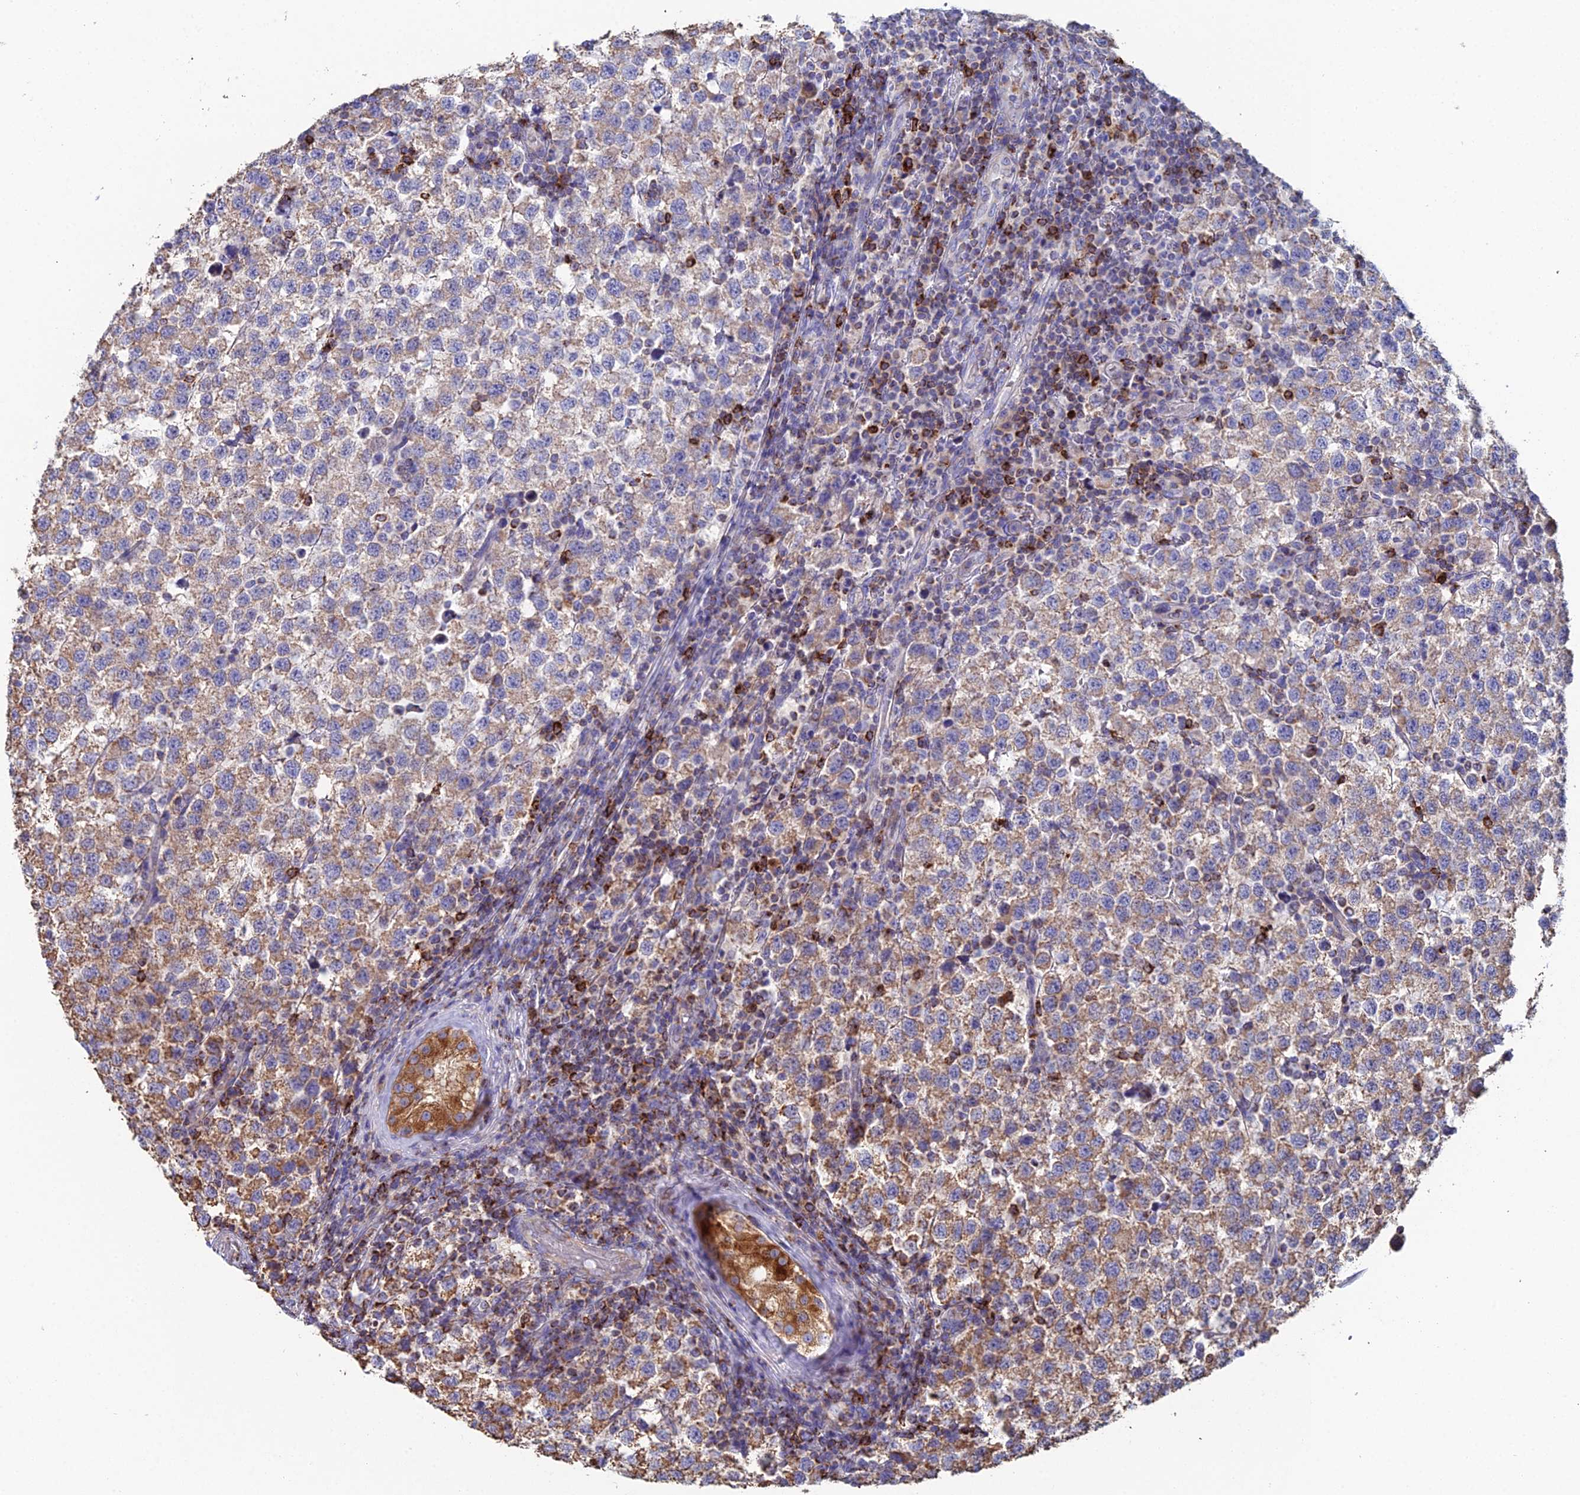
{"staining": {"intensity": "moderate", "quantity": "25%-75%", "location": "cytoplasmic/membranous"}, "tissue": "testis cancer", "cell_type": "Tumor cells", "image_type": "cancer", "snomed": [{"axis": "morphology", "description": "Seminoma, NOS"}, {"axis": "topography", "description": "Testis"}], "caption": "This is a micrograph of immunohistochemistry (IHC) staining of seminoma (testis), which shows moderate staining in the cytoplasmic/membranous of tumor cells.", "gene": "SPOCK2", "patient": {"sex": "male", "age": 34}}